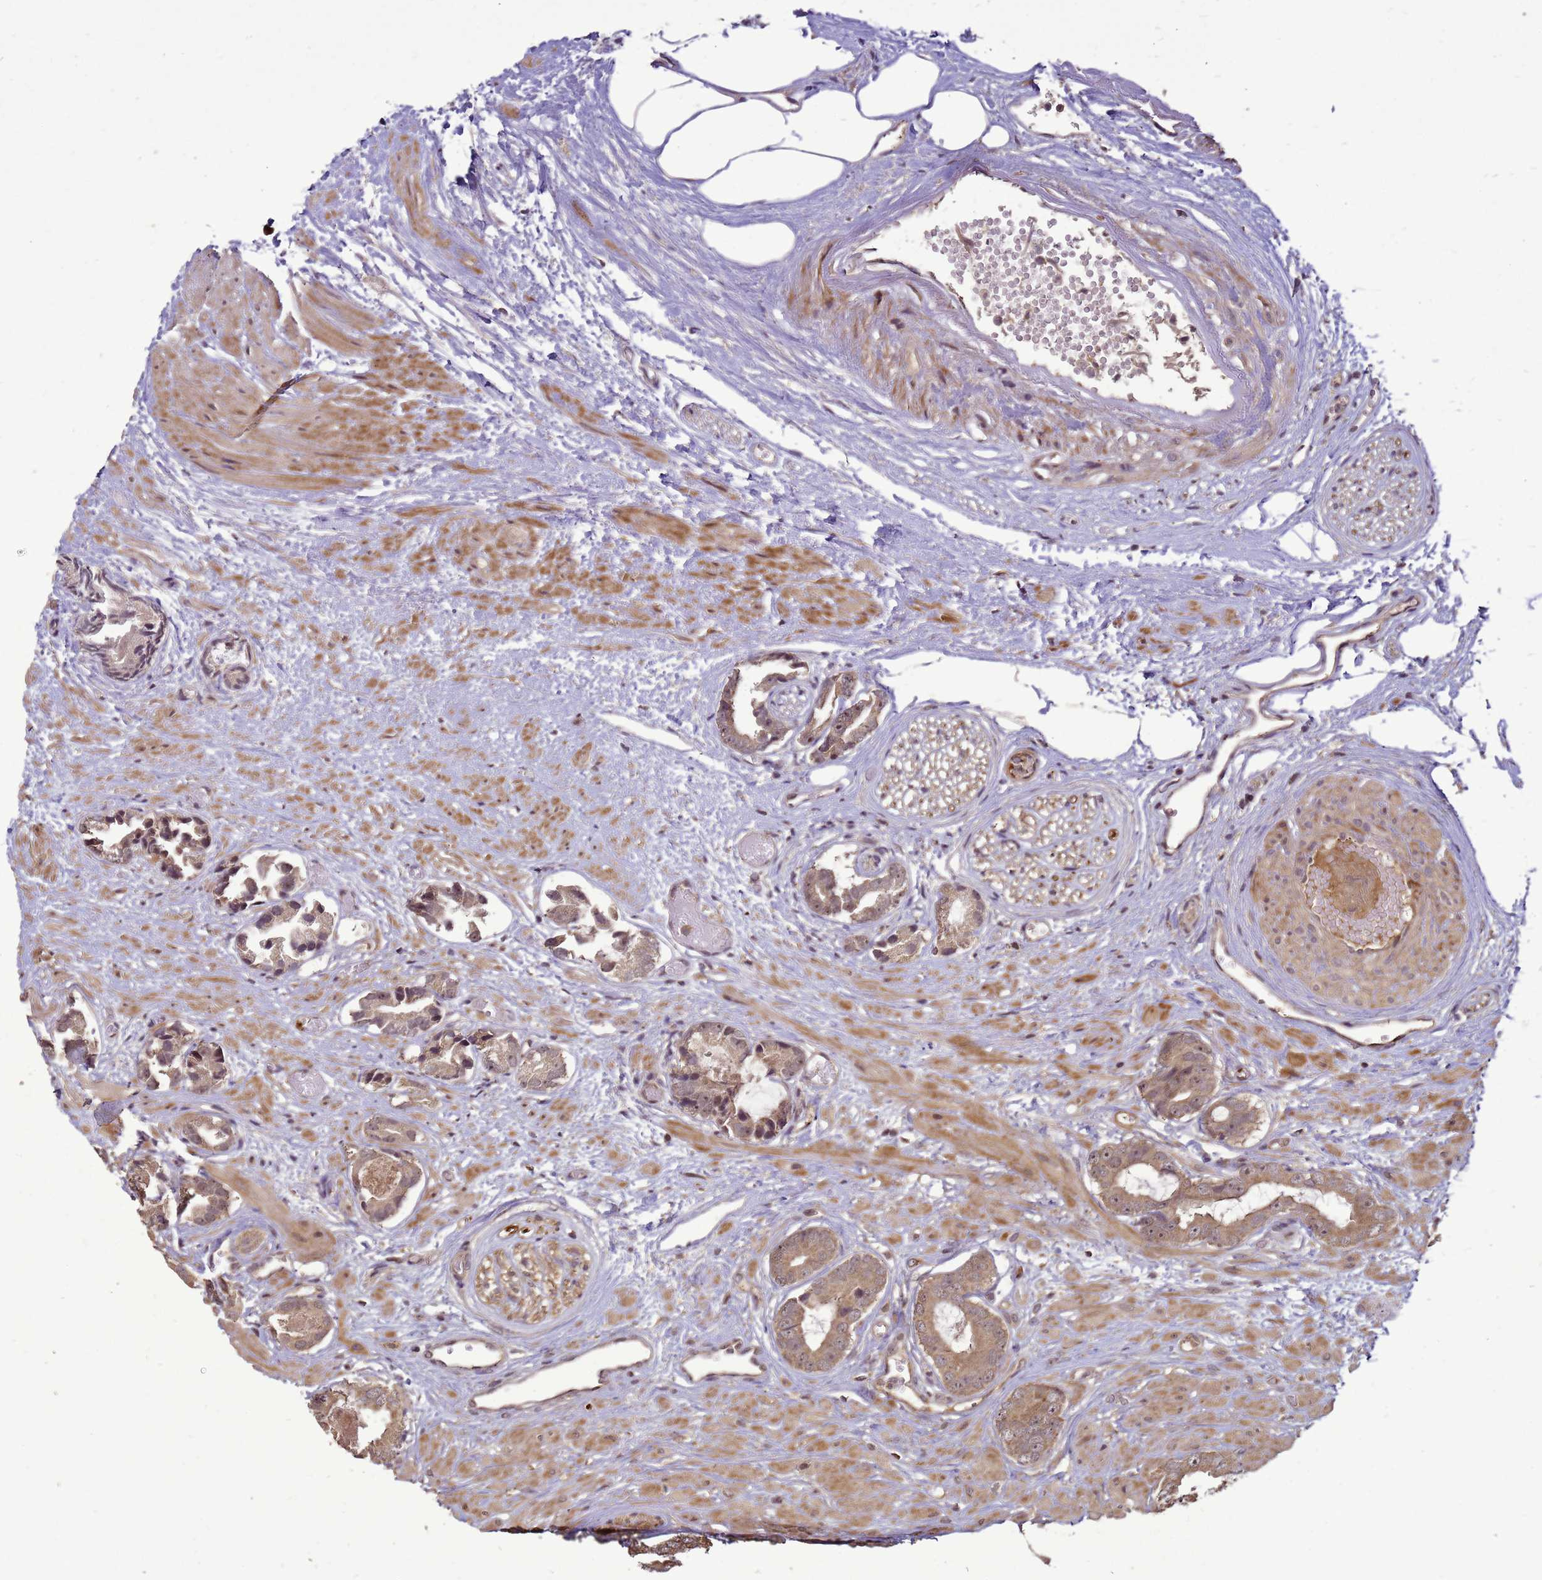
{"staining": {"intensity": "moderate", "quantity": ">75%", "location": "cytoplasmic/membranous,nuclear"}, "tissue": "prostate cancer", "cell_type": "Tumor cells", "image_type": "cancer", "snomed": [{"axis": "morphology", "description": "Adenocarcinoma, Low grade"}, {"axis": "topography", "description": "Prostate"}], "caption": "Adenocarcinoma (low-grade) (prostate) stained for a protein reveals moderate cytoplasmic/membranous and nuclear positivity in tumor cells.", "gene": "CRBN", "patient": {"sex": "male", "age": 64}}